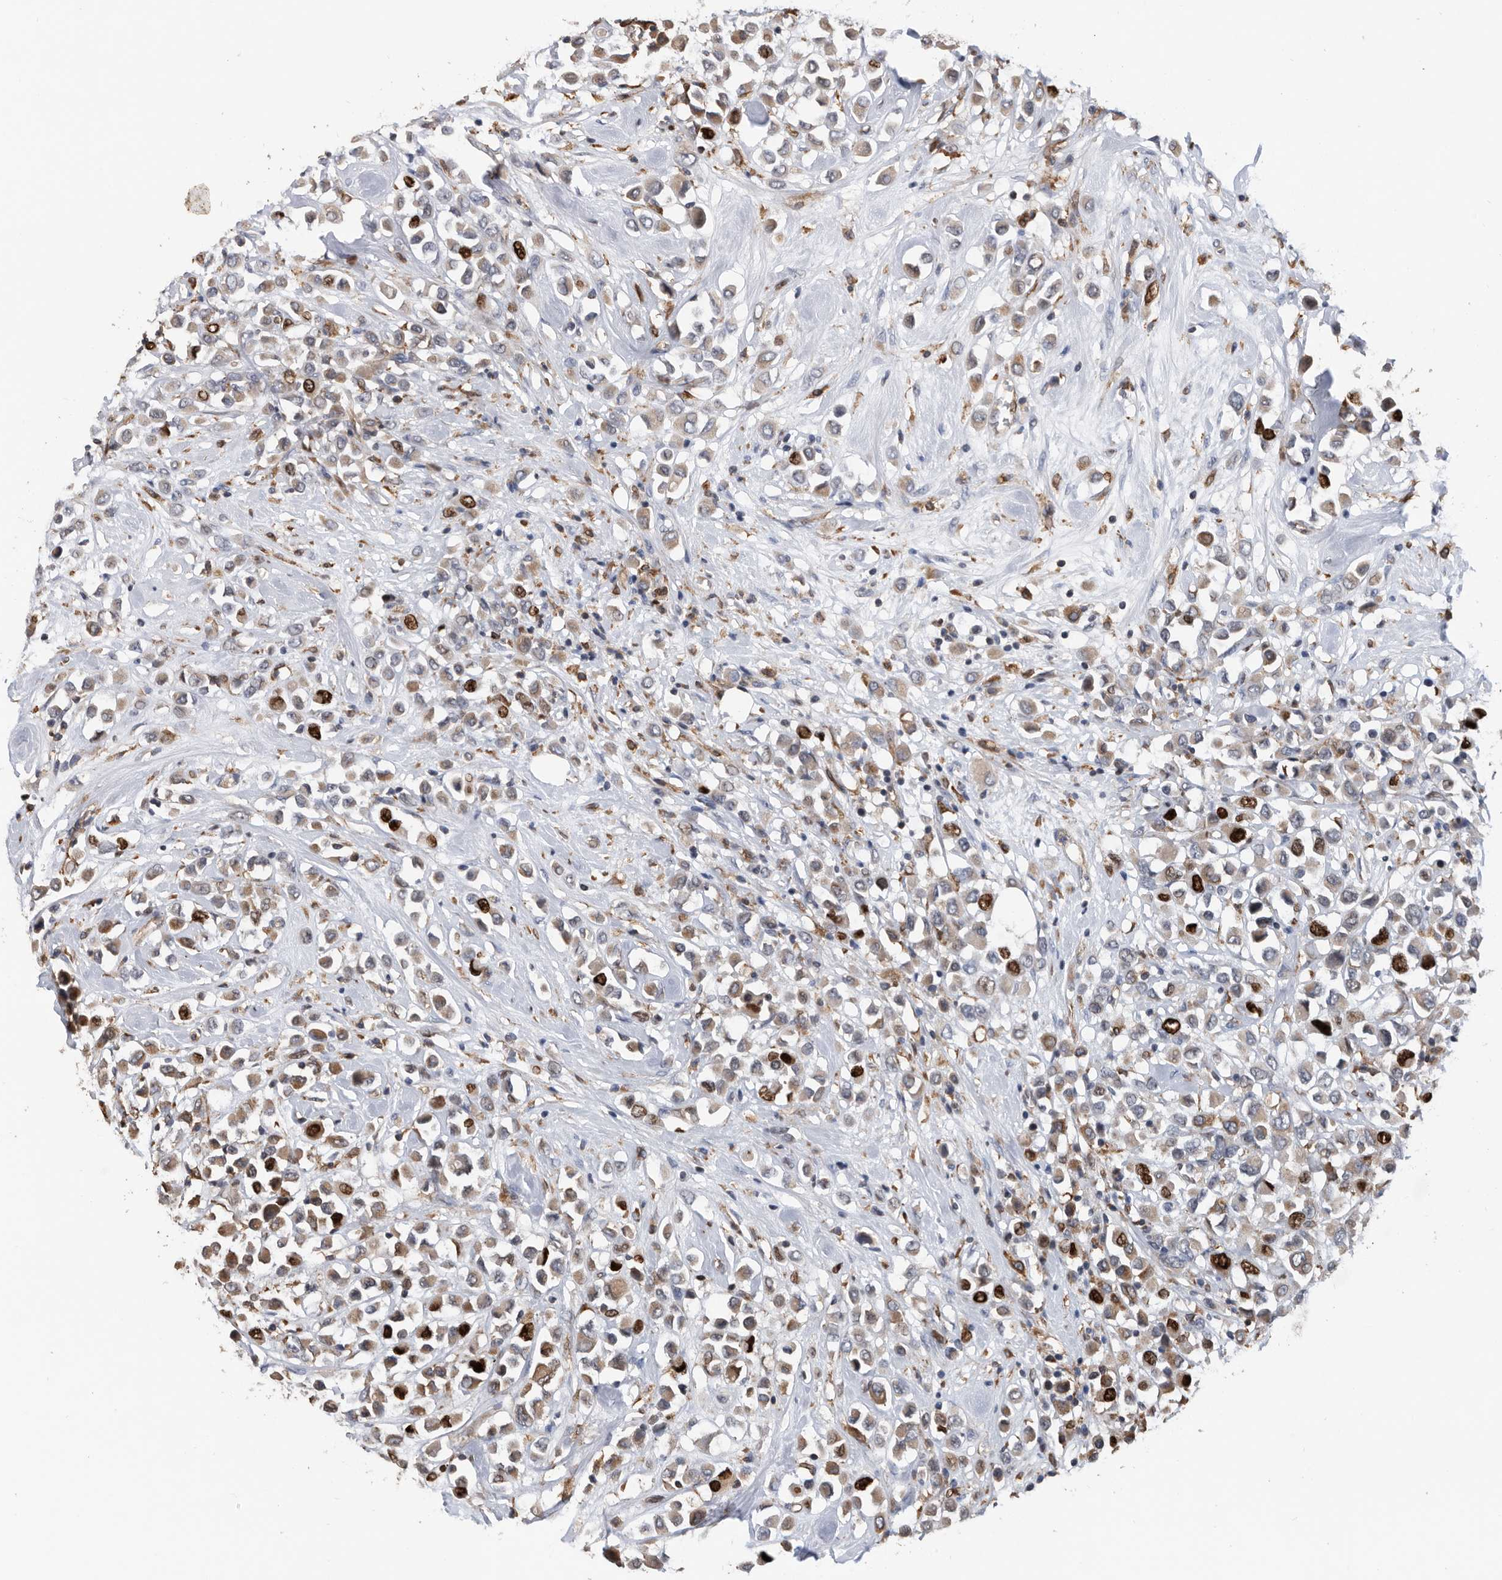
{"staining": {"intensity": "strong", "quantity": "25%-75%", "location": "cytoplasmic/membranous,nuclear"}, "tissue": "breast cancer", "cell_type": "Tumor cells", "image_type": "cancer", "snomed": [{"axis": "morphology", "description": "Duct carcinoma"}, {"axis": "topography", "description": "Breast"}], "caption": "Brown immunohistochemical staining in breast cancer (infiltrating ductal carcinoma) displays strong cytoplasmic/membranous and nuclear positivity in approximately 25%-75% of tumor cells.", "gene": "ATAD2", "patient": {"sex": "female", "age": 61}}